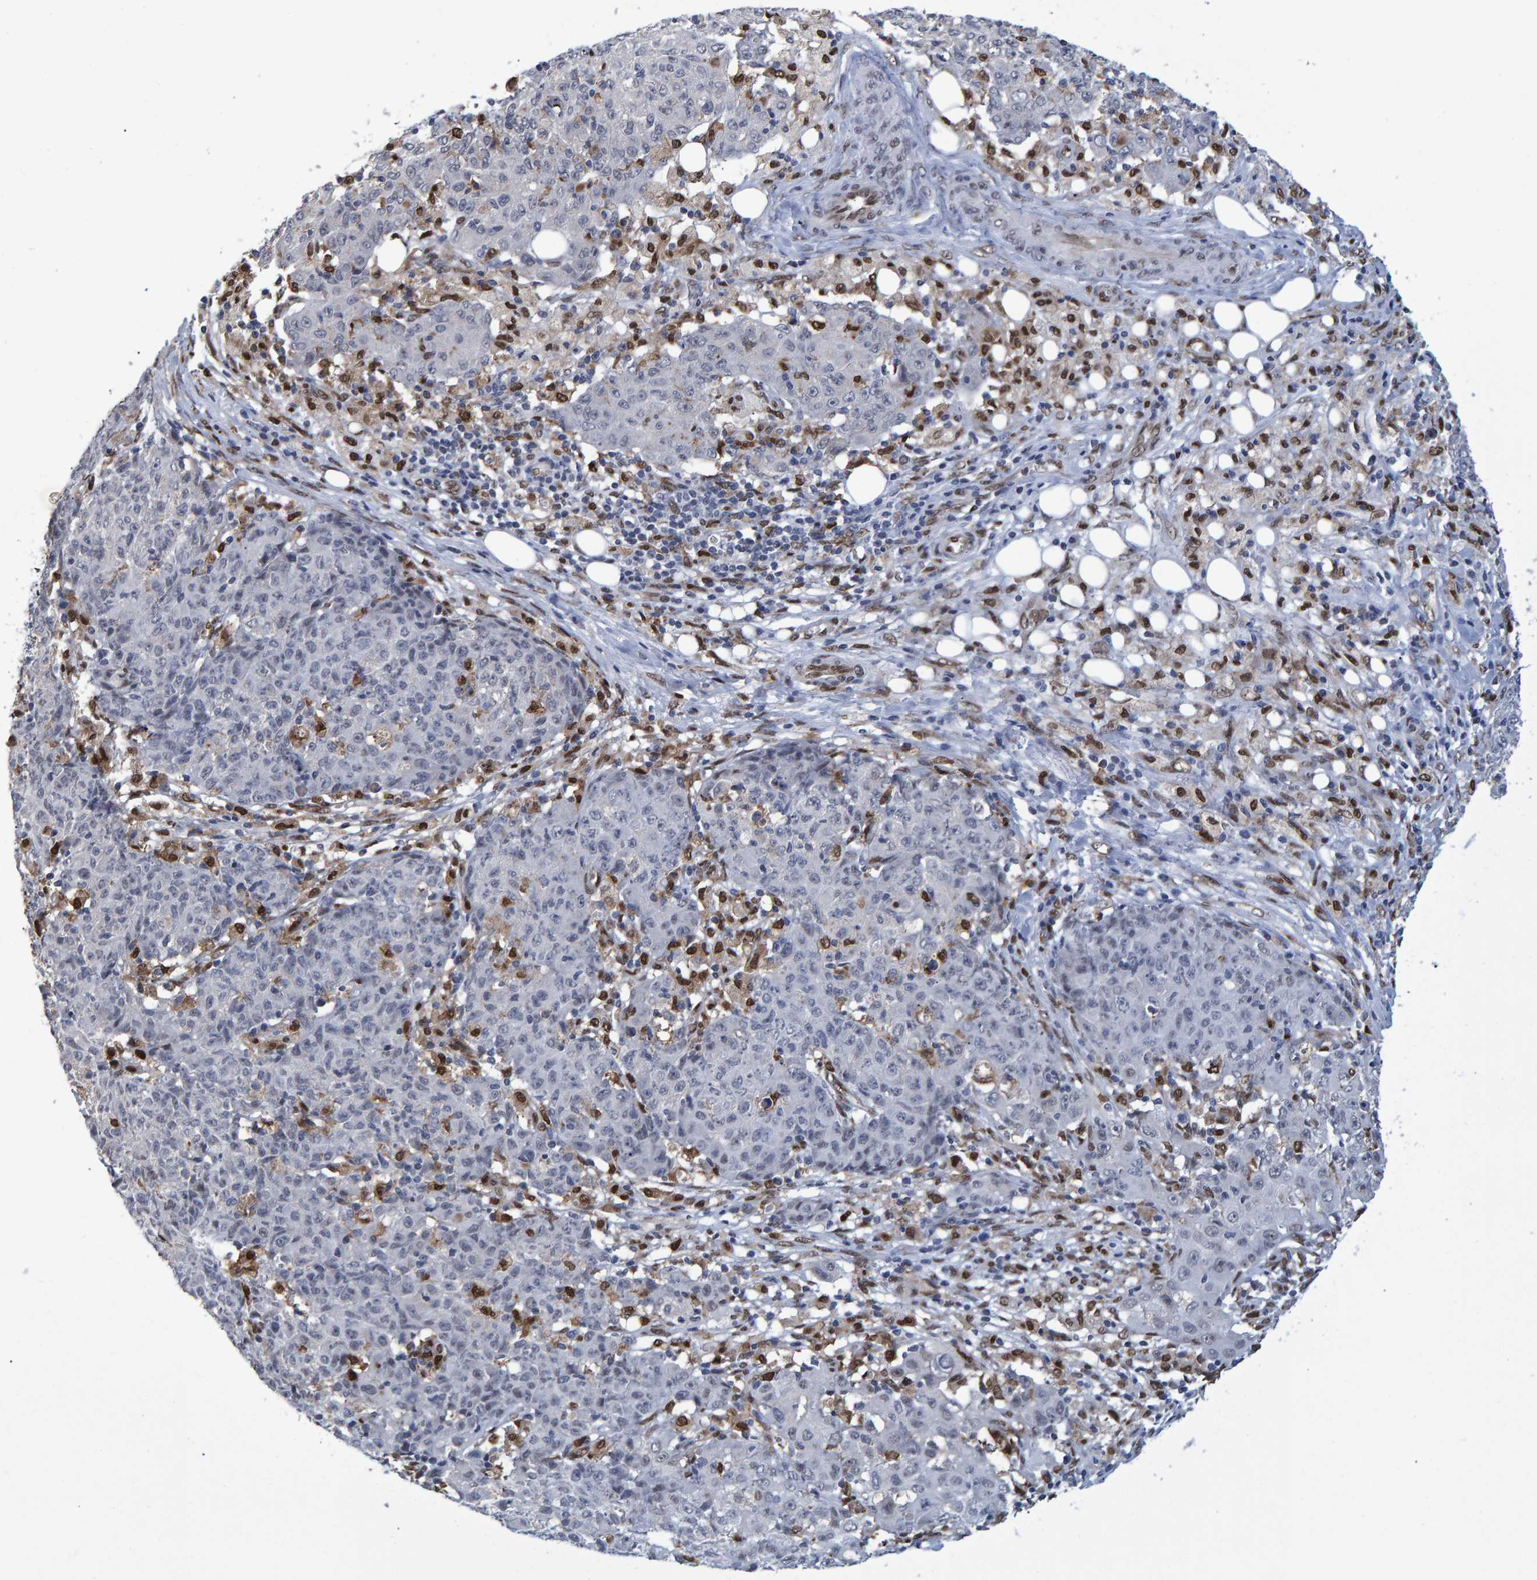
{"staining": {"intensity": "negative", "quantity": "none", "location": "none"}, "tissue": "ovarian cancer", "cell_type": "Tumor cells", "image_type": "cancer", "snomed": [{"axis": "morphology", "description": "Carcinoma, endometroid"}, {"axis": "topography", "description": "Ovary"}], "caption": "DAB (3,3'-diaminobenzidine) immunohistochemical staining of human ovarian endometroid carcinoma shows no significant expression in tumor cells.", "gene": "QKI", "patient": {"sex": "female", "age": 42}}